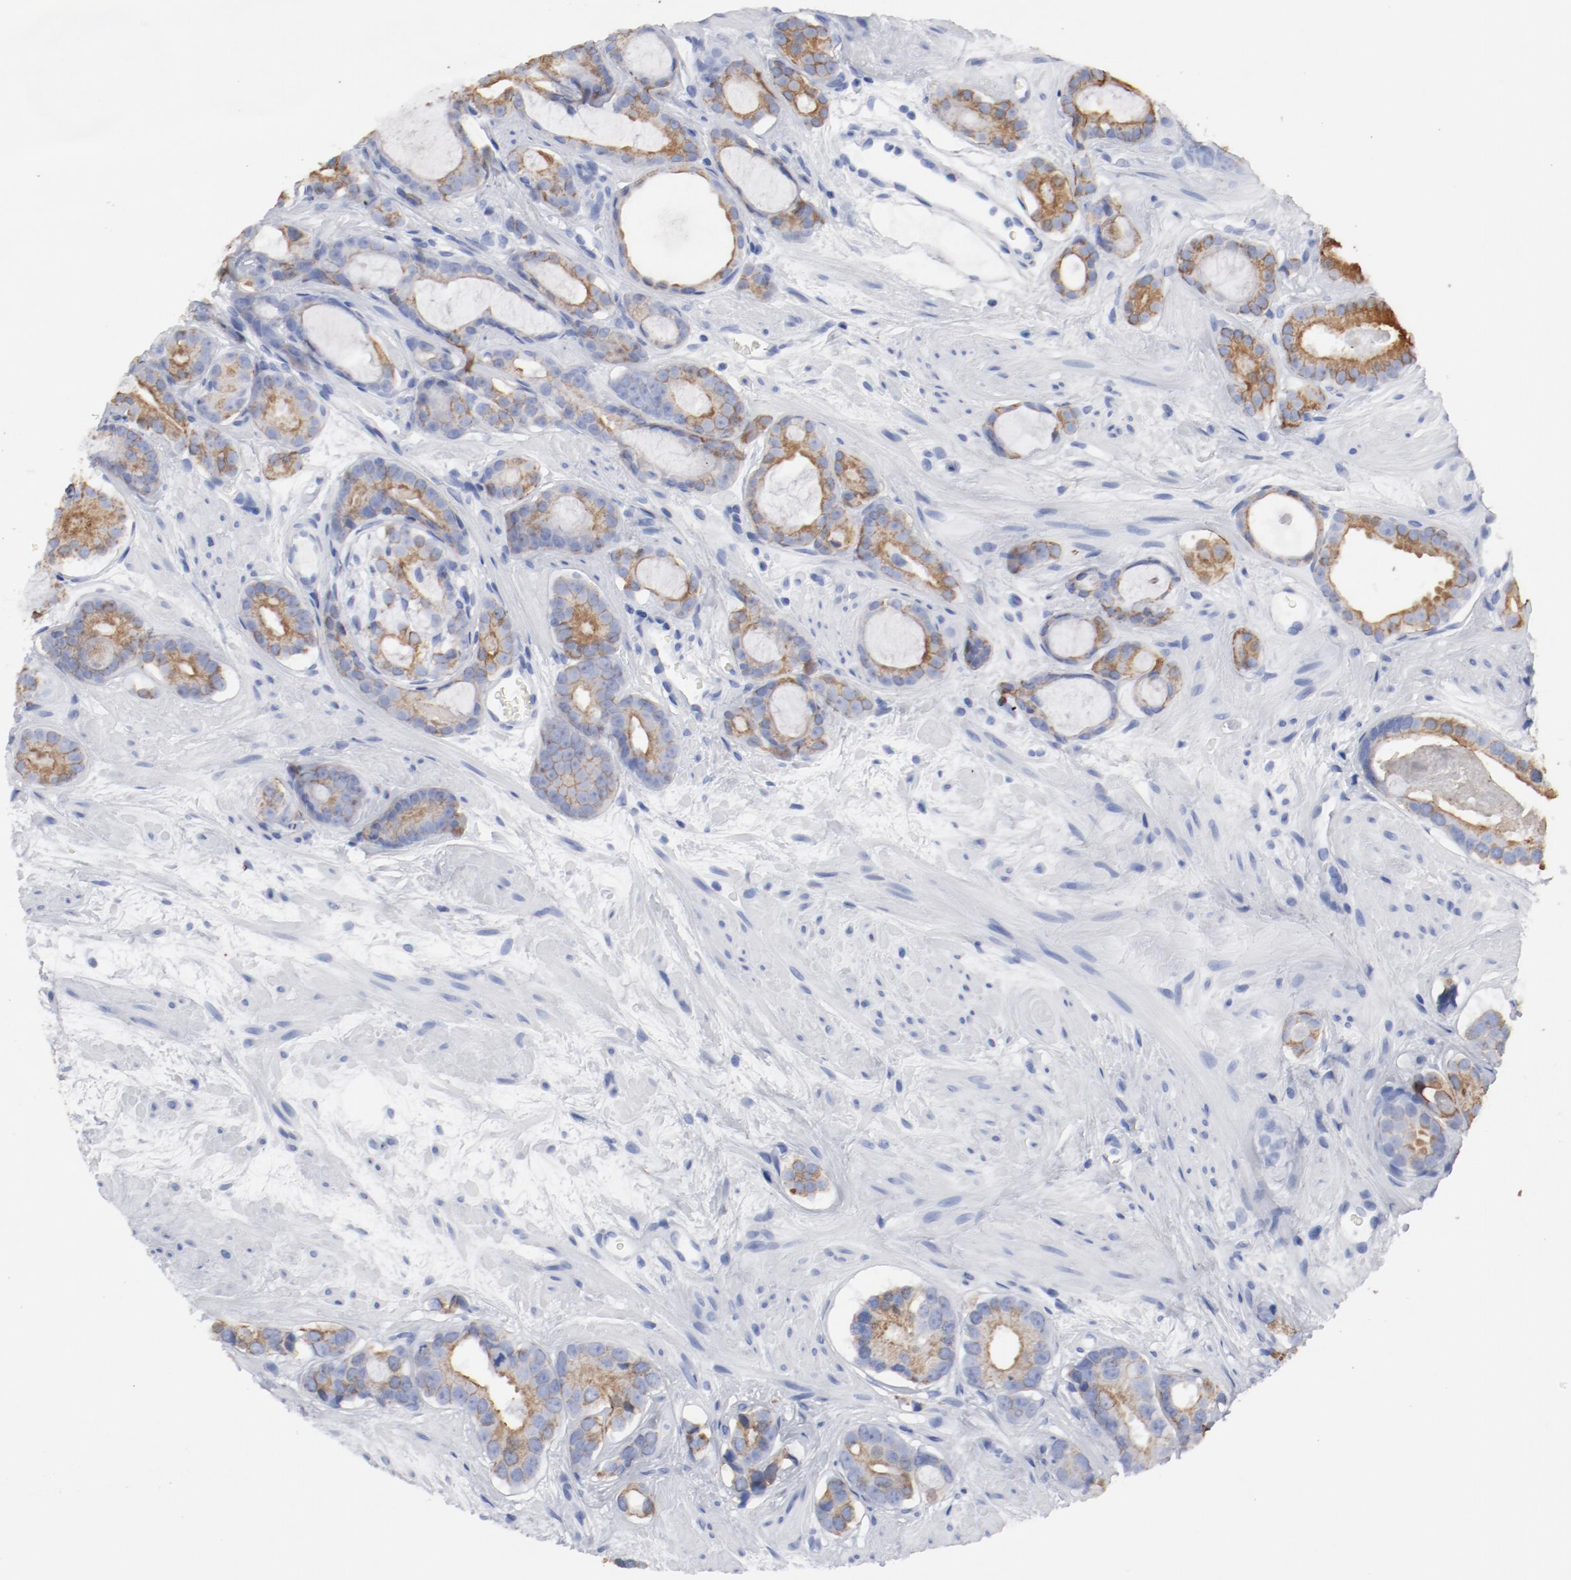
{"staining": {"intensity": "moderate", "quantity": ">75%", "location": "cytoplasmic/membranous"}, "tissue": "prostate cancer", "cell_type": "Tumor cells", "image_type": "cancer", "snomed": [{"axis": "morphology", "description": "Adenocarcinoma, Low grade"}, {"axis": "topography", "description": "Prostate"}], "caption": "IHC histopathology image of prostate low-grade adenocarcinoma stained for a protein (brown), which exhibits medium levels of moderate cytoplasmic/membranous expression in approximately >75% of tumor cells.", "gene": "TSPAN6", "patient": {"sex": "male", "age": 57}}